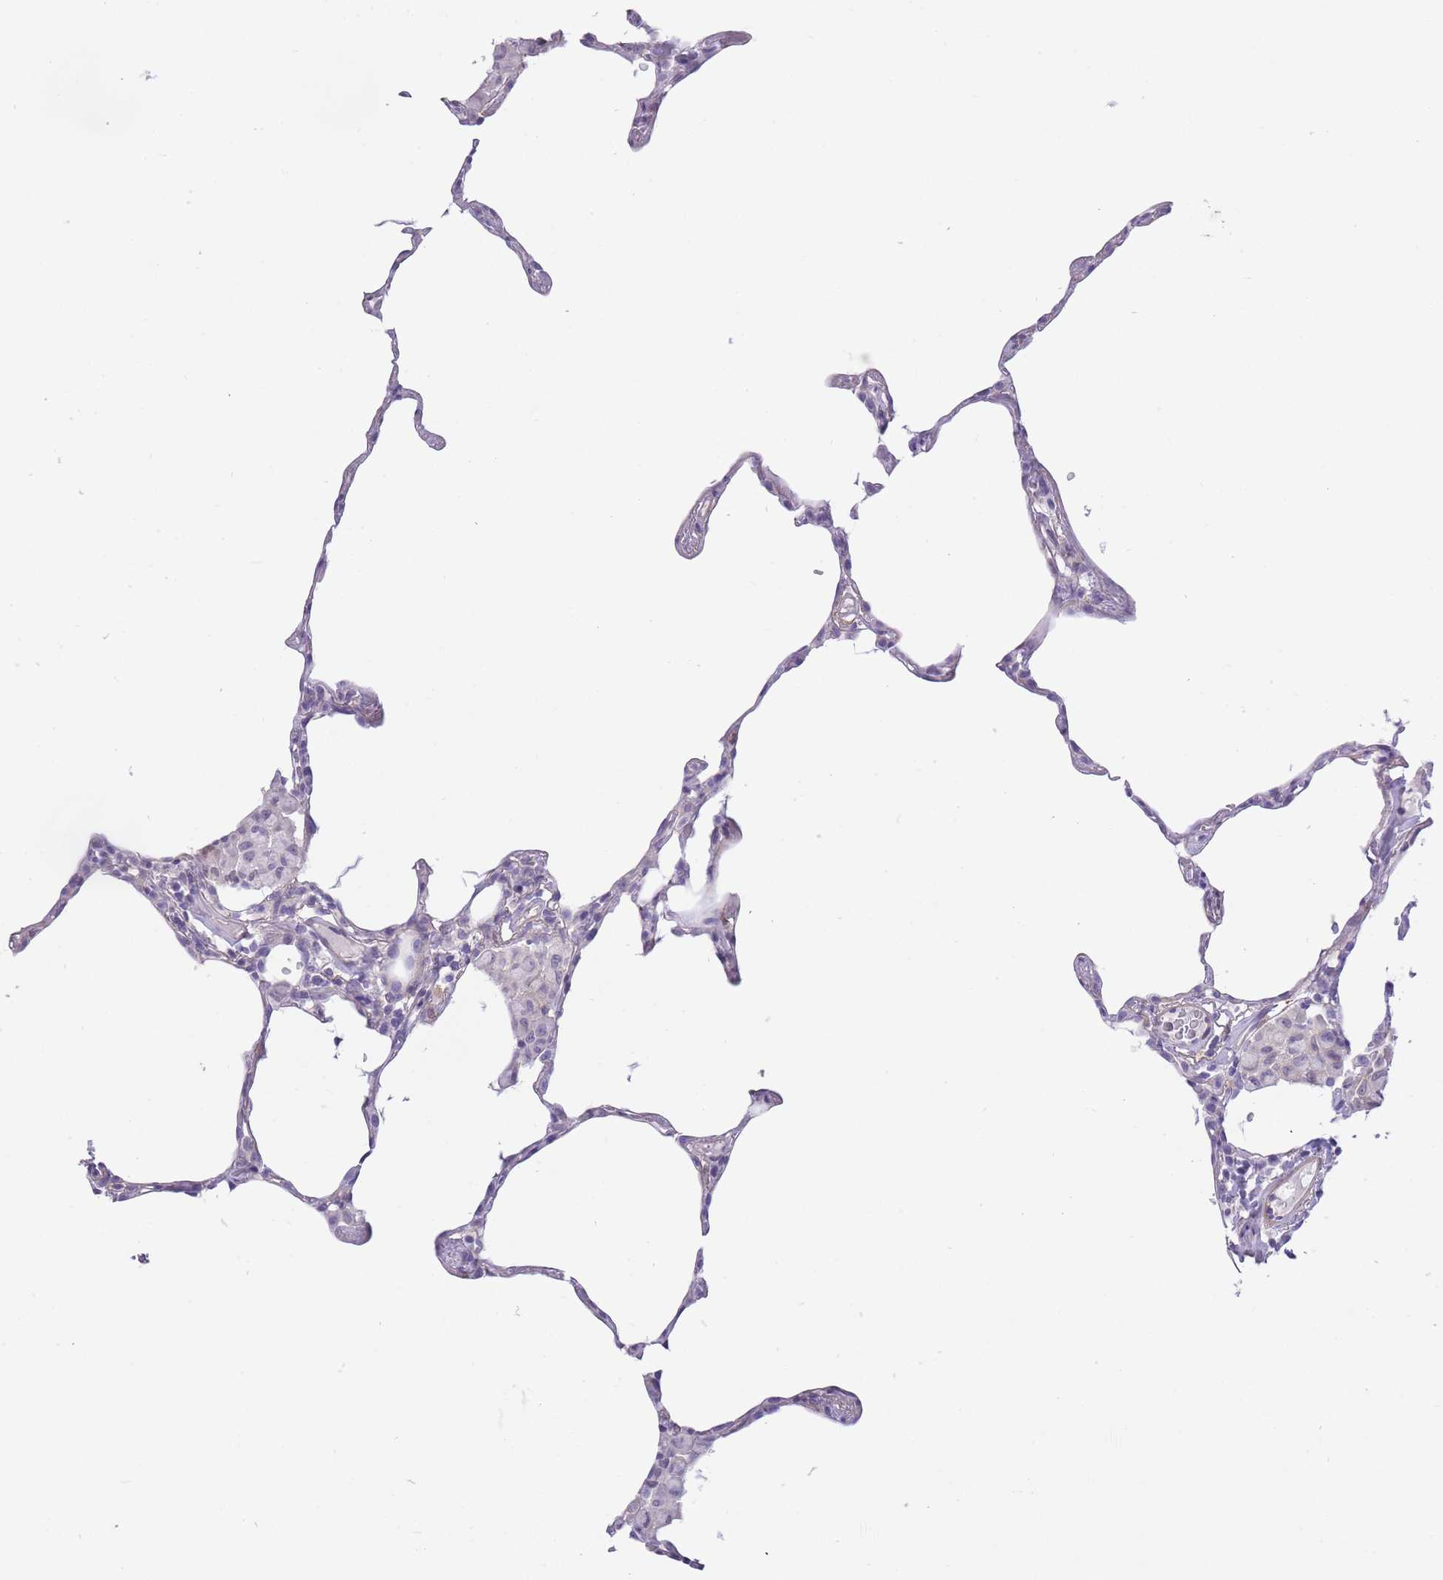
{"staining": {"intensity": "negative", "quantity": "none", "location": "none"}, "tissue": "lung", "cell_type": "Alveolar cells", "image_type": "normal", "snomed": [{"axis": "morphology", "description": "Normal tissue, NOS"}, {"axis": "topography", "description": "Lung"}], "caption": "The image shows no staining of alveolar cells in benign lung.", "gene": "OR11H12", "patient": {"sex": "female", "age": 57}}